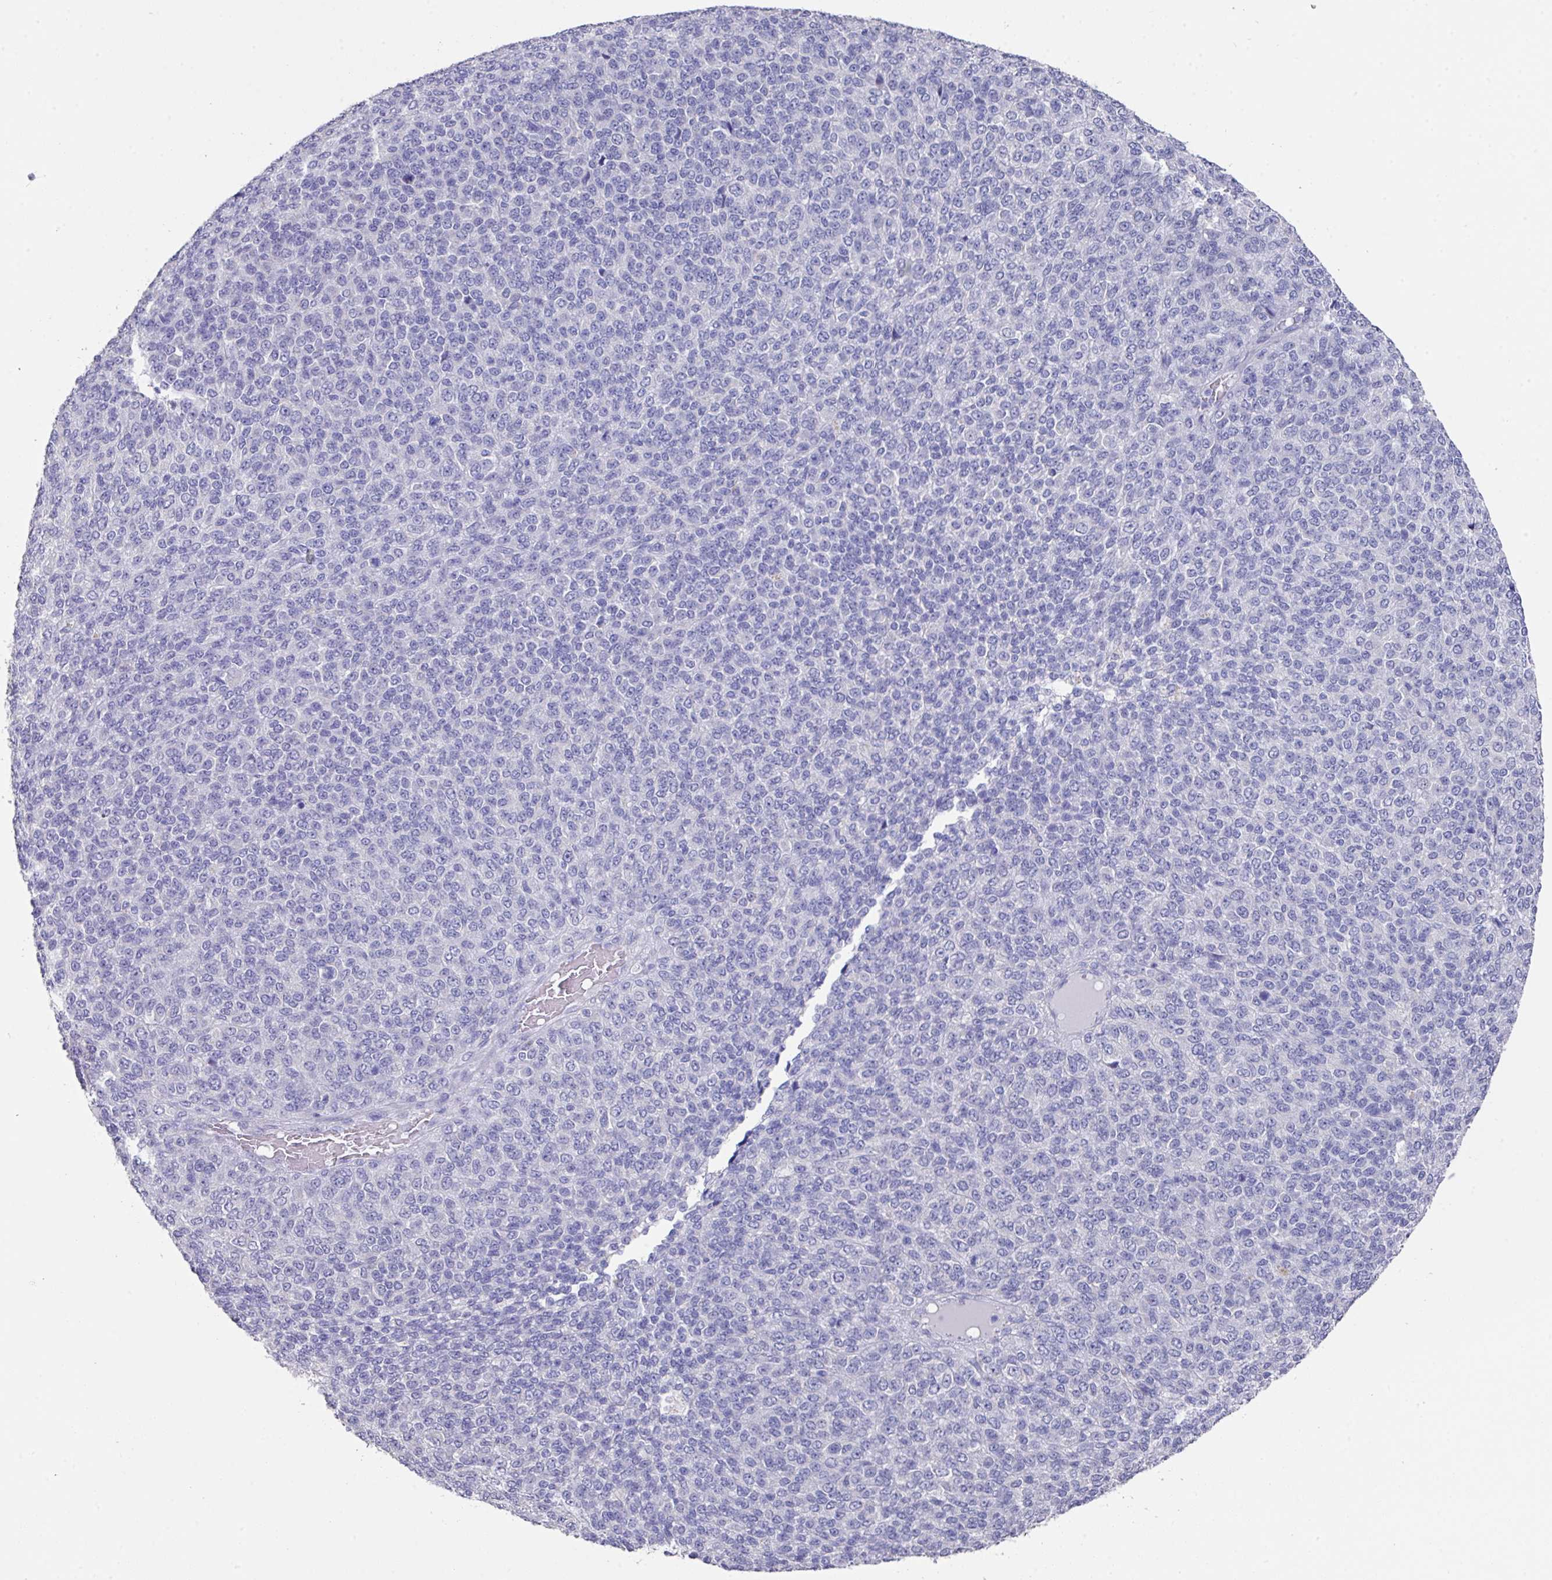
{"staining": {"intensity": "negative", "quantity": "none", "location": "none"}, "tissue": "melanoma", "cell_type": "Tumor cells", "image_type": "cancer", "snomed": [{"axis": "morphology", "description": "Malignant melanoma, Metastatic site"}, {"axis": "topography", "description": "Brain"}], "caption": "High power microscopy image of an immunohistochemistry image of melanoma, revealing no significant staining in tumor cells.", "gene": "DAZL", "patient": {"sex": "female", "age": 56}}